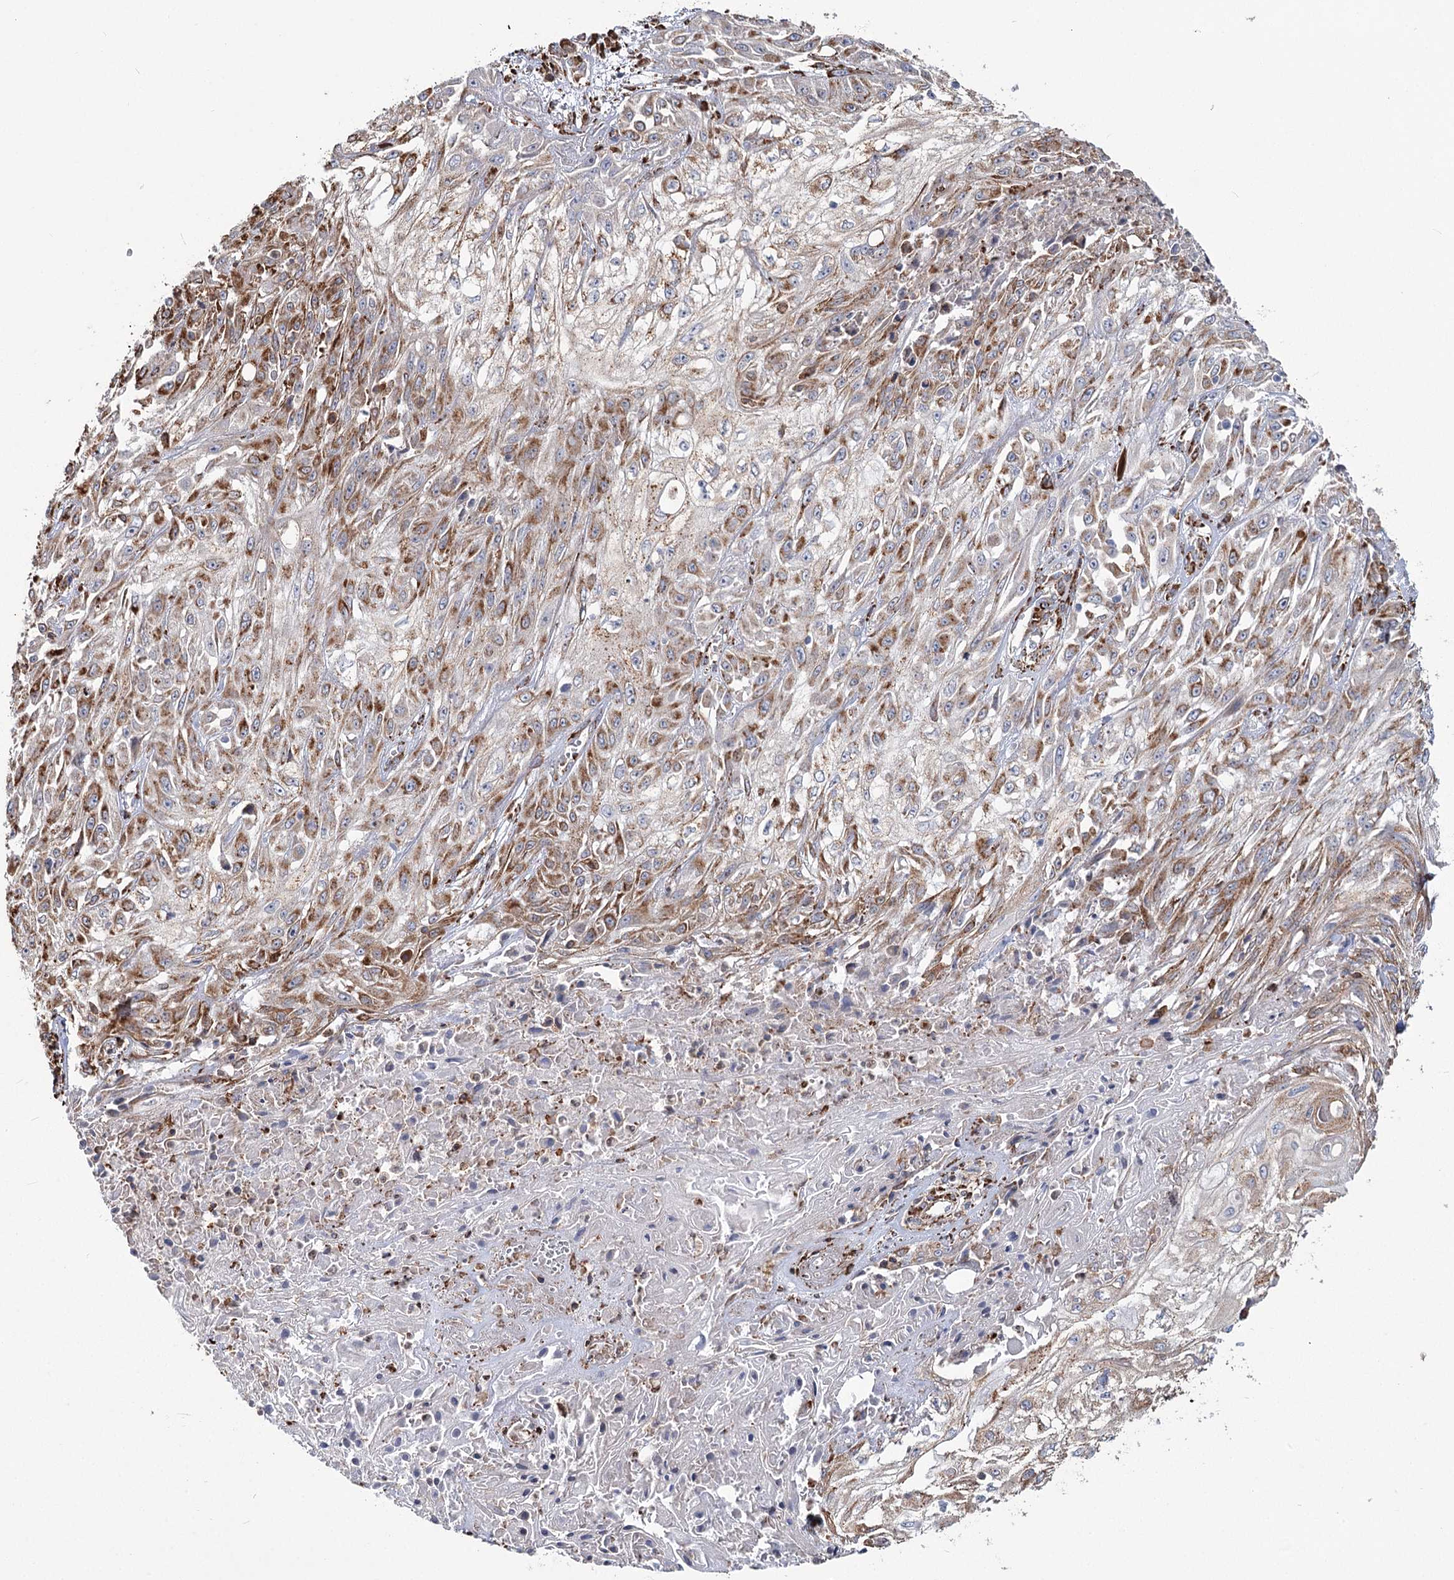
{"staining": {"intensity": "moderate", "quantity": ">75%", "location": "cytoplasmic/membranous"}, "tissue": "skin cancer", "cell_type": "Tumor cells", "image_type": "cancer", "snomed": [{"axis": "morphology", "description": "Squamous cell carcinoma, NOS"}, {"axis": "morphology", "description": "Squamous cell carcinoma, metastatic, NOS"}, {"axis": "topography", "description": "Skin"}, {"axis": "topography", "description": "Lymph node"}], "caption": "Skin cancer (squamous cell carcinoma) tissue displays moderate cytoplasmic/membranous expression in about >75% of tumor cells", "gene": "ZCCHC9", "patient": {"sex": "male", "age": 75}}